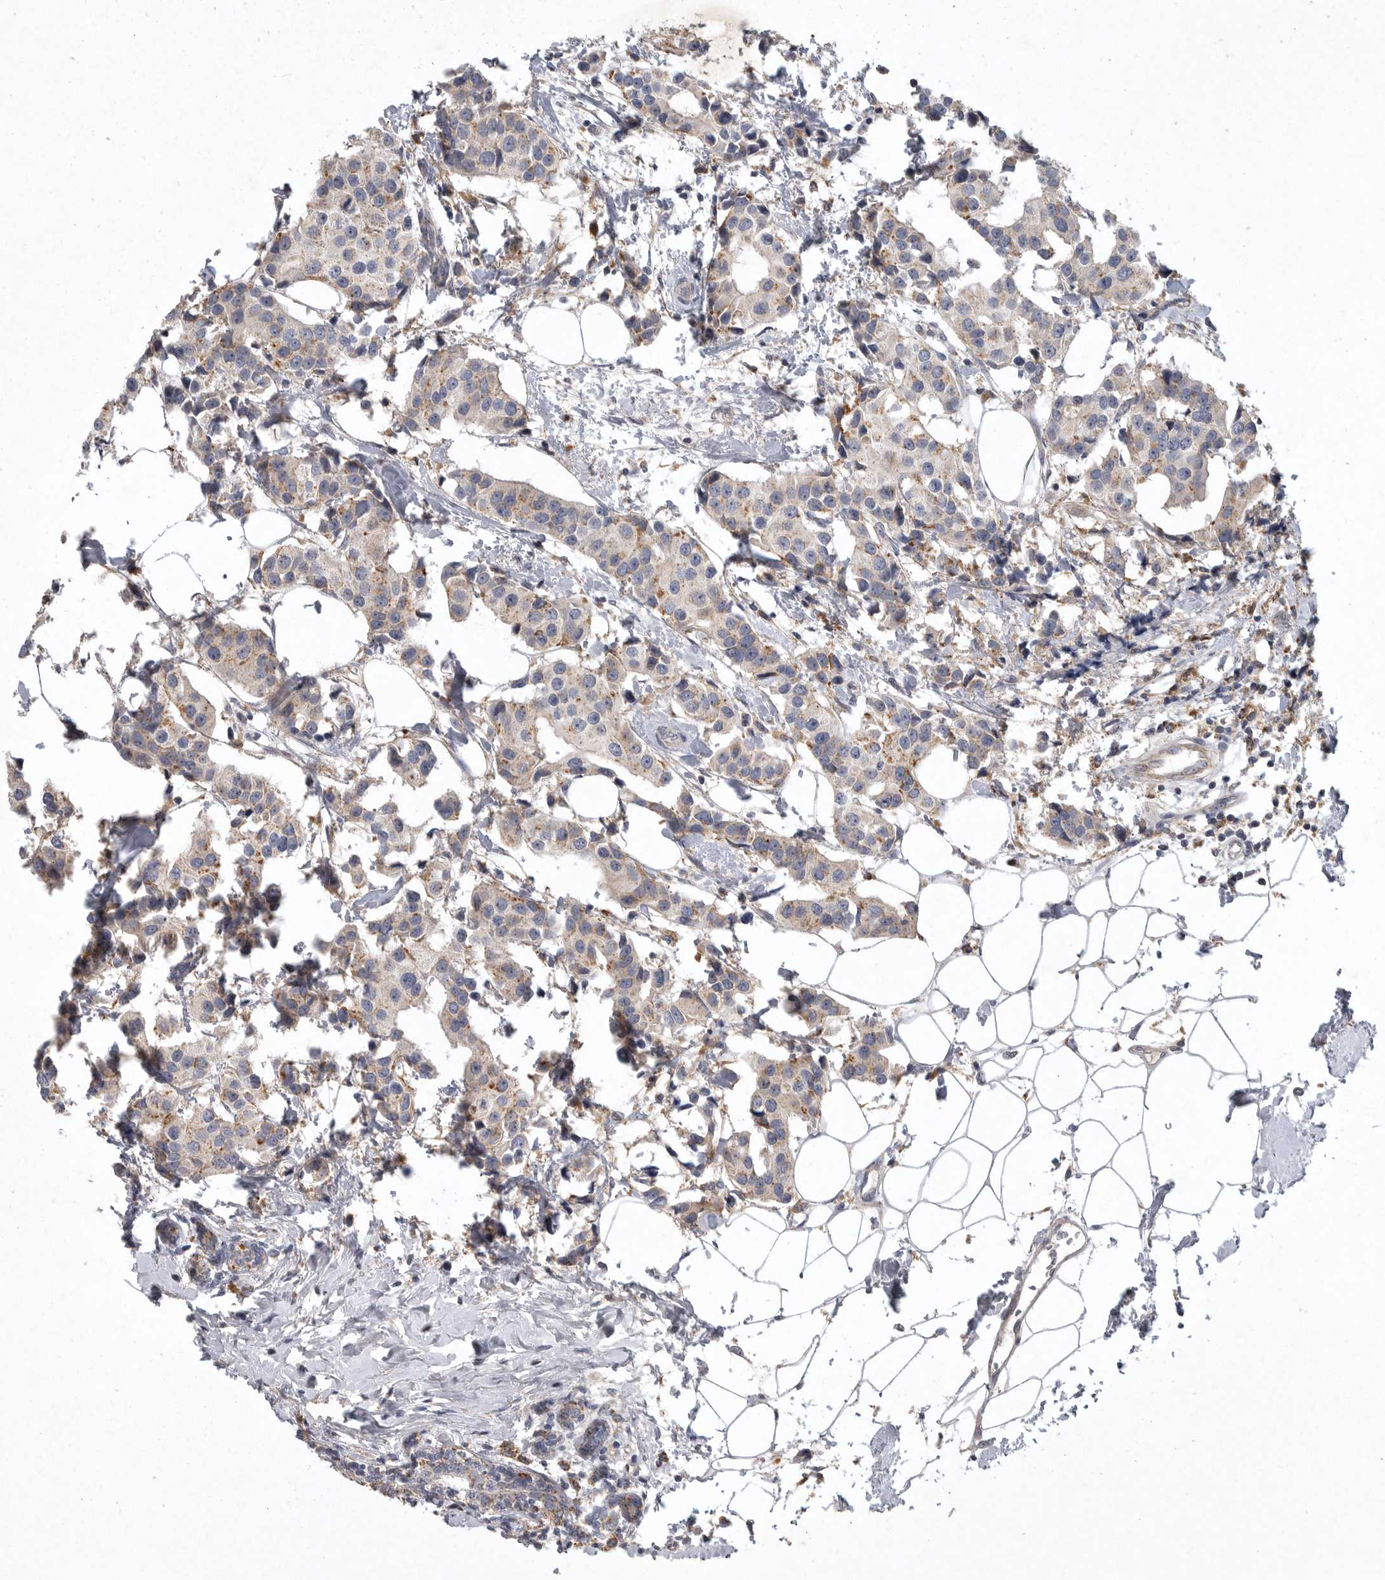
{"staining": {"intensity": "moderate", "quantity": "<25%", "location": "cytoplasmic/membranous"}, "tissue": "breast cancer", "cell_type": "Tumor cells", "image_type": "cancer", "snomed": [{"axis": "morphology", "description": "Normal tissue, NOS"}, {"axis": "morphology", "description": "Duct carcinoma"}, {"axis": "topography", "description": "Breast"}], "caption": "High-power microscopy captured an immunohistochemistry (IHC) micrograph of breast infiltrating ductal carcinoma, revealing moderate cytoplasmic/membranous expression in about <25% of tumor cells. (Stains: DAB (3,3'-diaminobenzidine) in brown, nuclei in blue, Microscopy: brightfield microscopy at high magnification).", "gene": "LAMTOR3", "patient": {"sex": "female", "age": 39}}